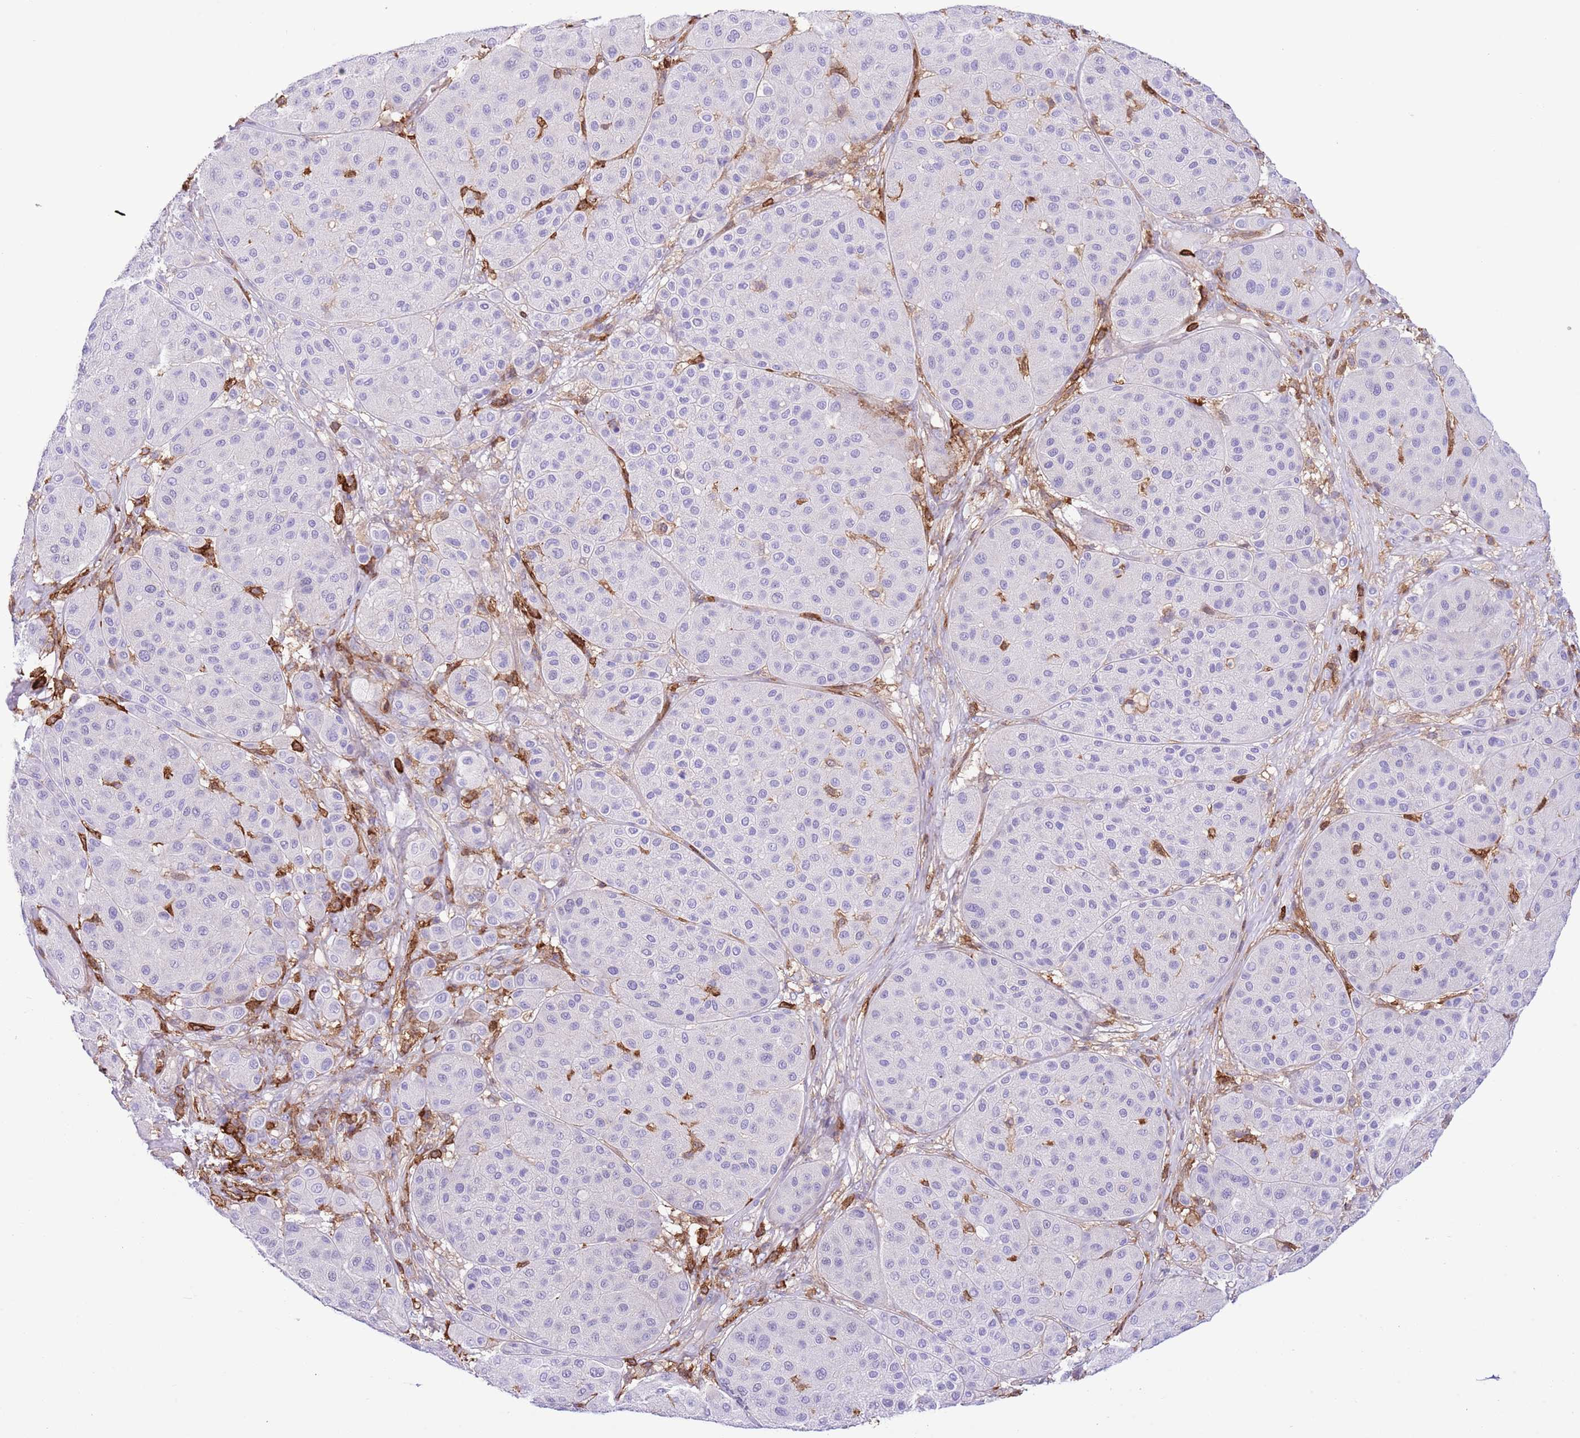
{"staining": {"intensity": "negative", "quantity": "none", "location": "none"}, "tissue": "melanoma", "cell_type": "Tumor cells", "image_type": "cancer", "snomed": [{"axis": "morphology", "description": "Malignant melanoma, Metastatic site"}, {"axis": "topography", "description": "Smooth muscle"}], "caption": "Immunohistochemistry (IHC) image of neoplastic tissue: human malignant melanoma (metastatic site) stained with DAB exhibits no significant protein expression in tumor cells.", "gene": "EFHD2", "patient": {"sex": "male", "age": 41}}